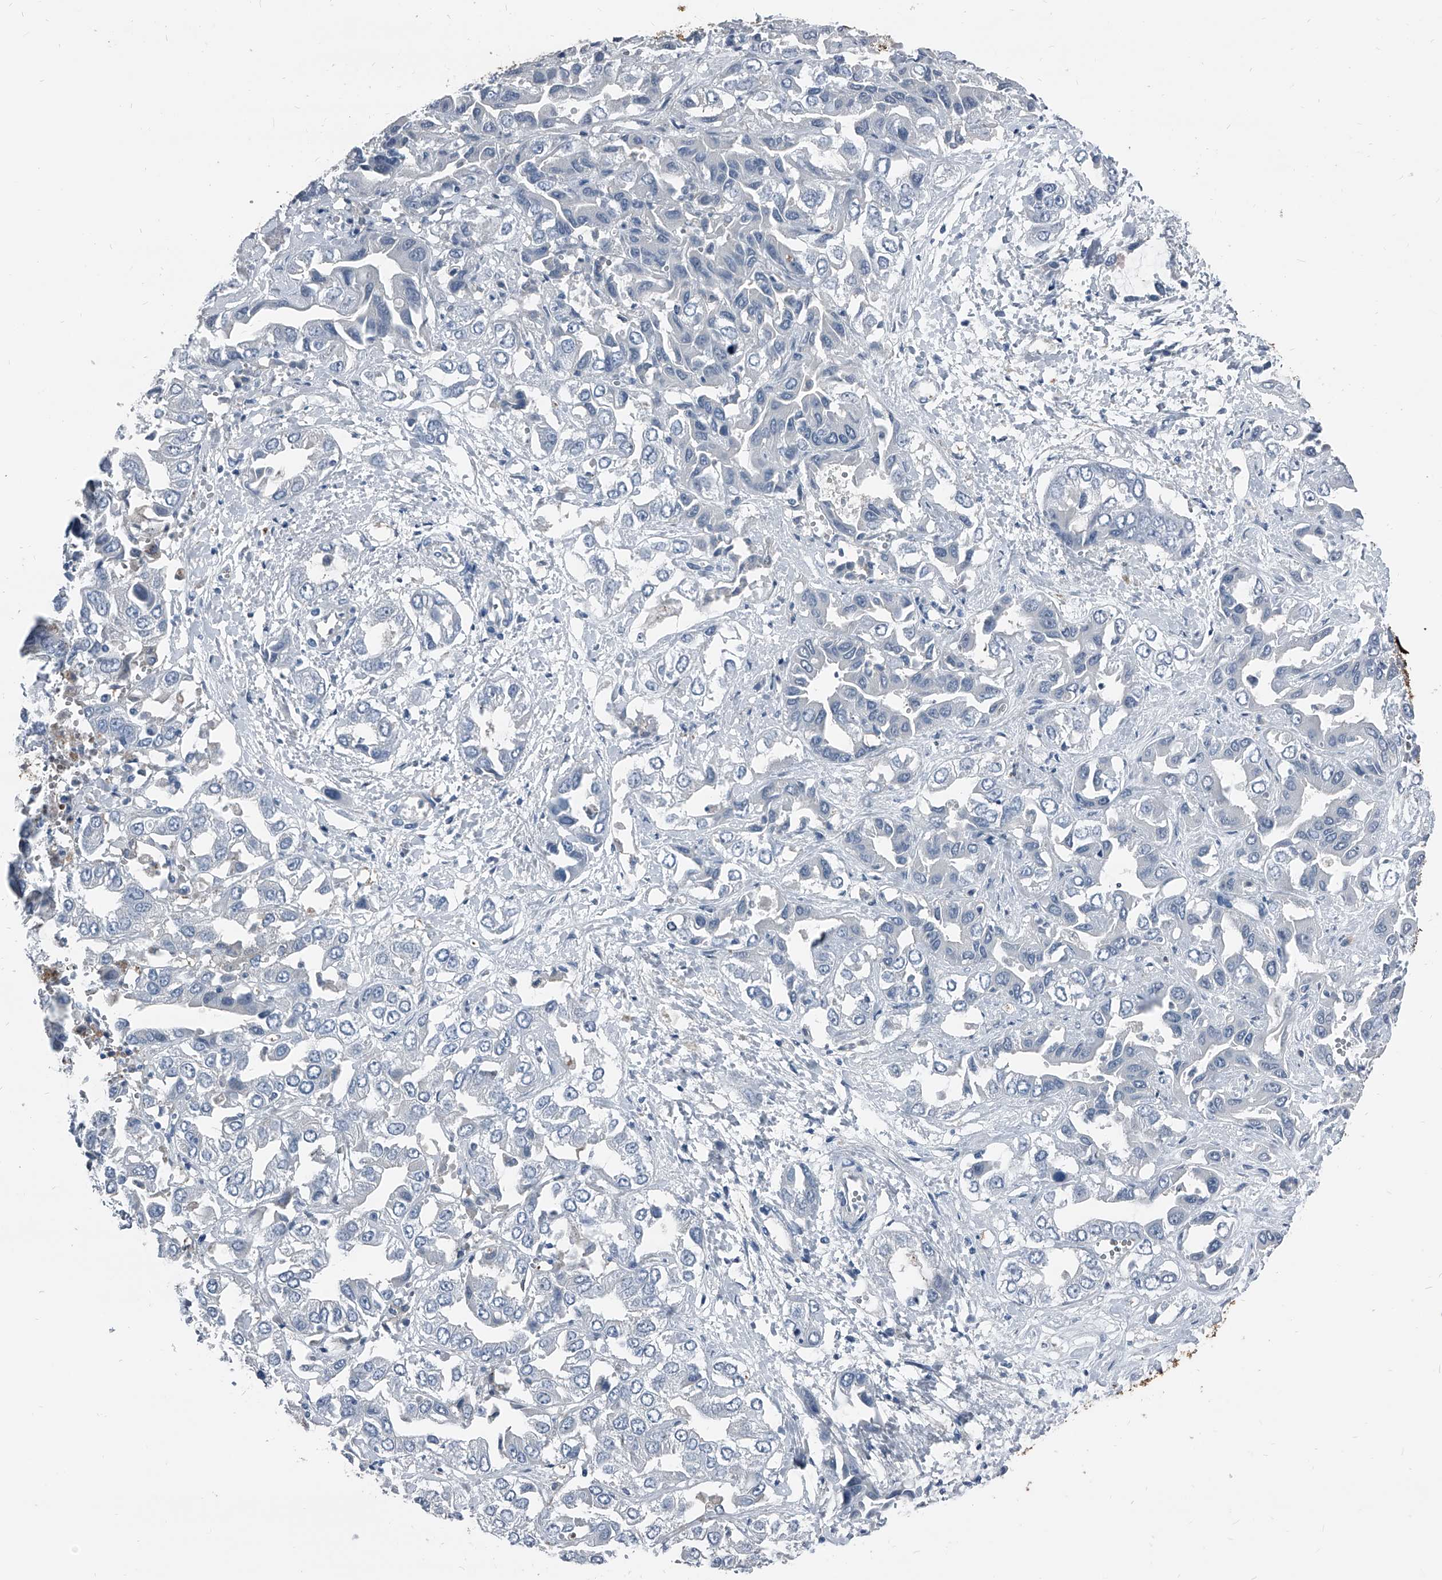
{"staining": {"intensity": "negative", "quantity": "none", "location": "none"}, "tissue": "liver cancer", "cell_type": "Tumor cells", "image_type": "cancer", "snomed": [{"axis": "morphology", "description": "Cholangiocarcinoma"}, {"axis": "topography", "description": "Liver"}], "caption": "IHC photomicrograph of neoplastic tissue: liver cholangiocarcinoma stained with DAB exhibits no significant protein staining in tumor cells.", "gene": "MEN1", "patient": {"sex": "female", "age": 52}}